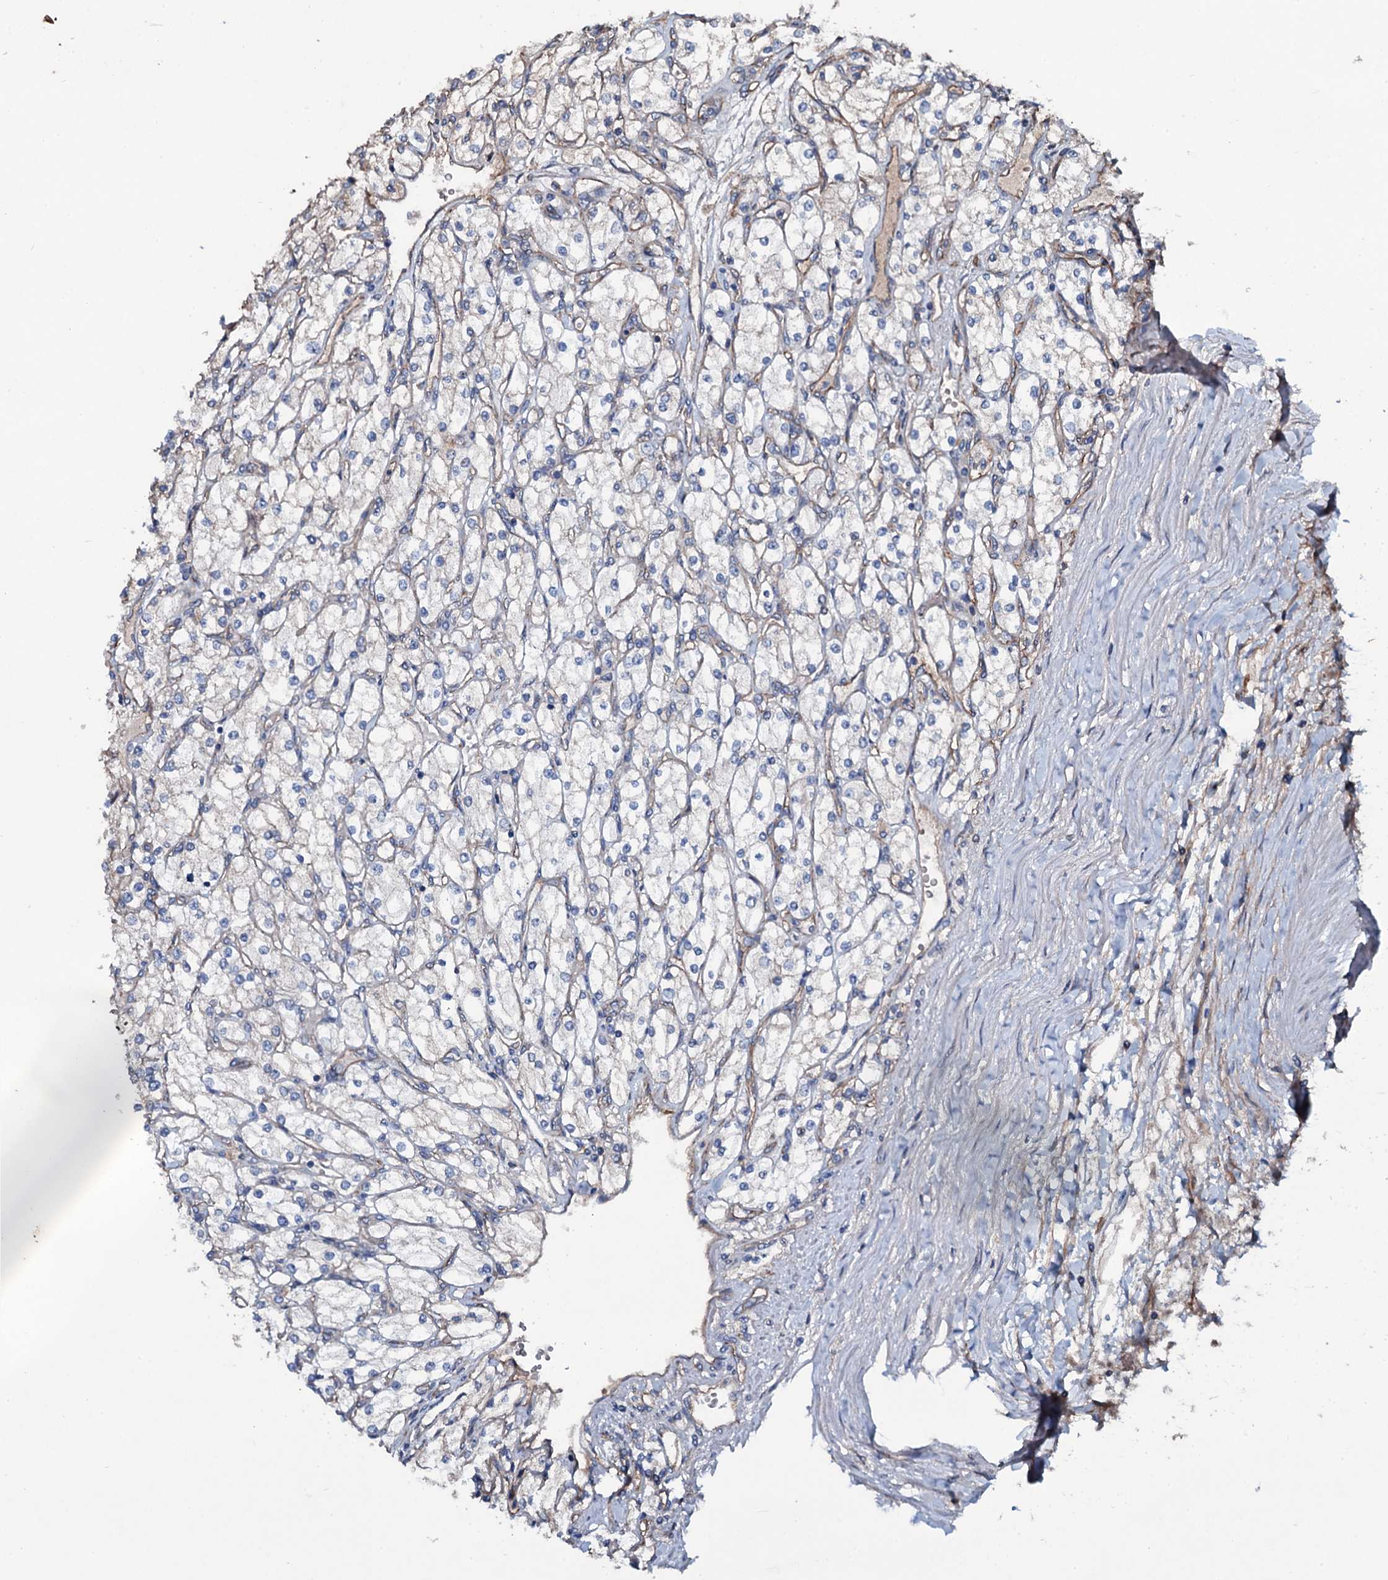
{"staining": {"intensity": "negative", "quantity": "none", "location": "none"}, "tissue": "renal cancer", "cell_type": "Tumor cells", "image_type": "cancer", "snomed": [{"axis": "morphology", "description": "Adenocarcinoma, NOS"}, {"axis": "topography", "description": "Kidney"}], "caption": "Immunohistochemistry (IHC) photomicrograph of neoplastic tissue: renal cancer stained with DAB (3,3'-diaminobenzidine) displays no significant protein expression in tumor cells.", "gene": "DMAC2", "patient": {"sex": "male", "age": 80}}